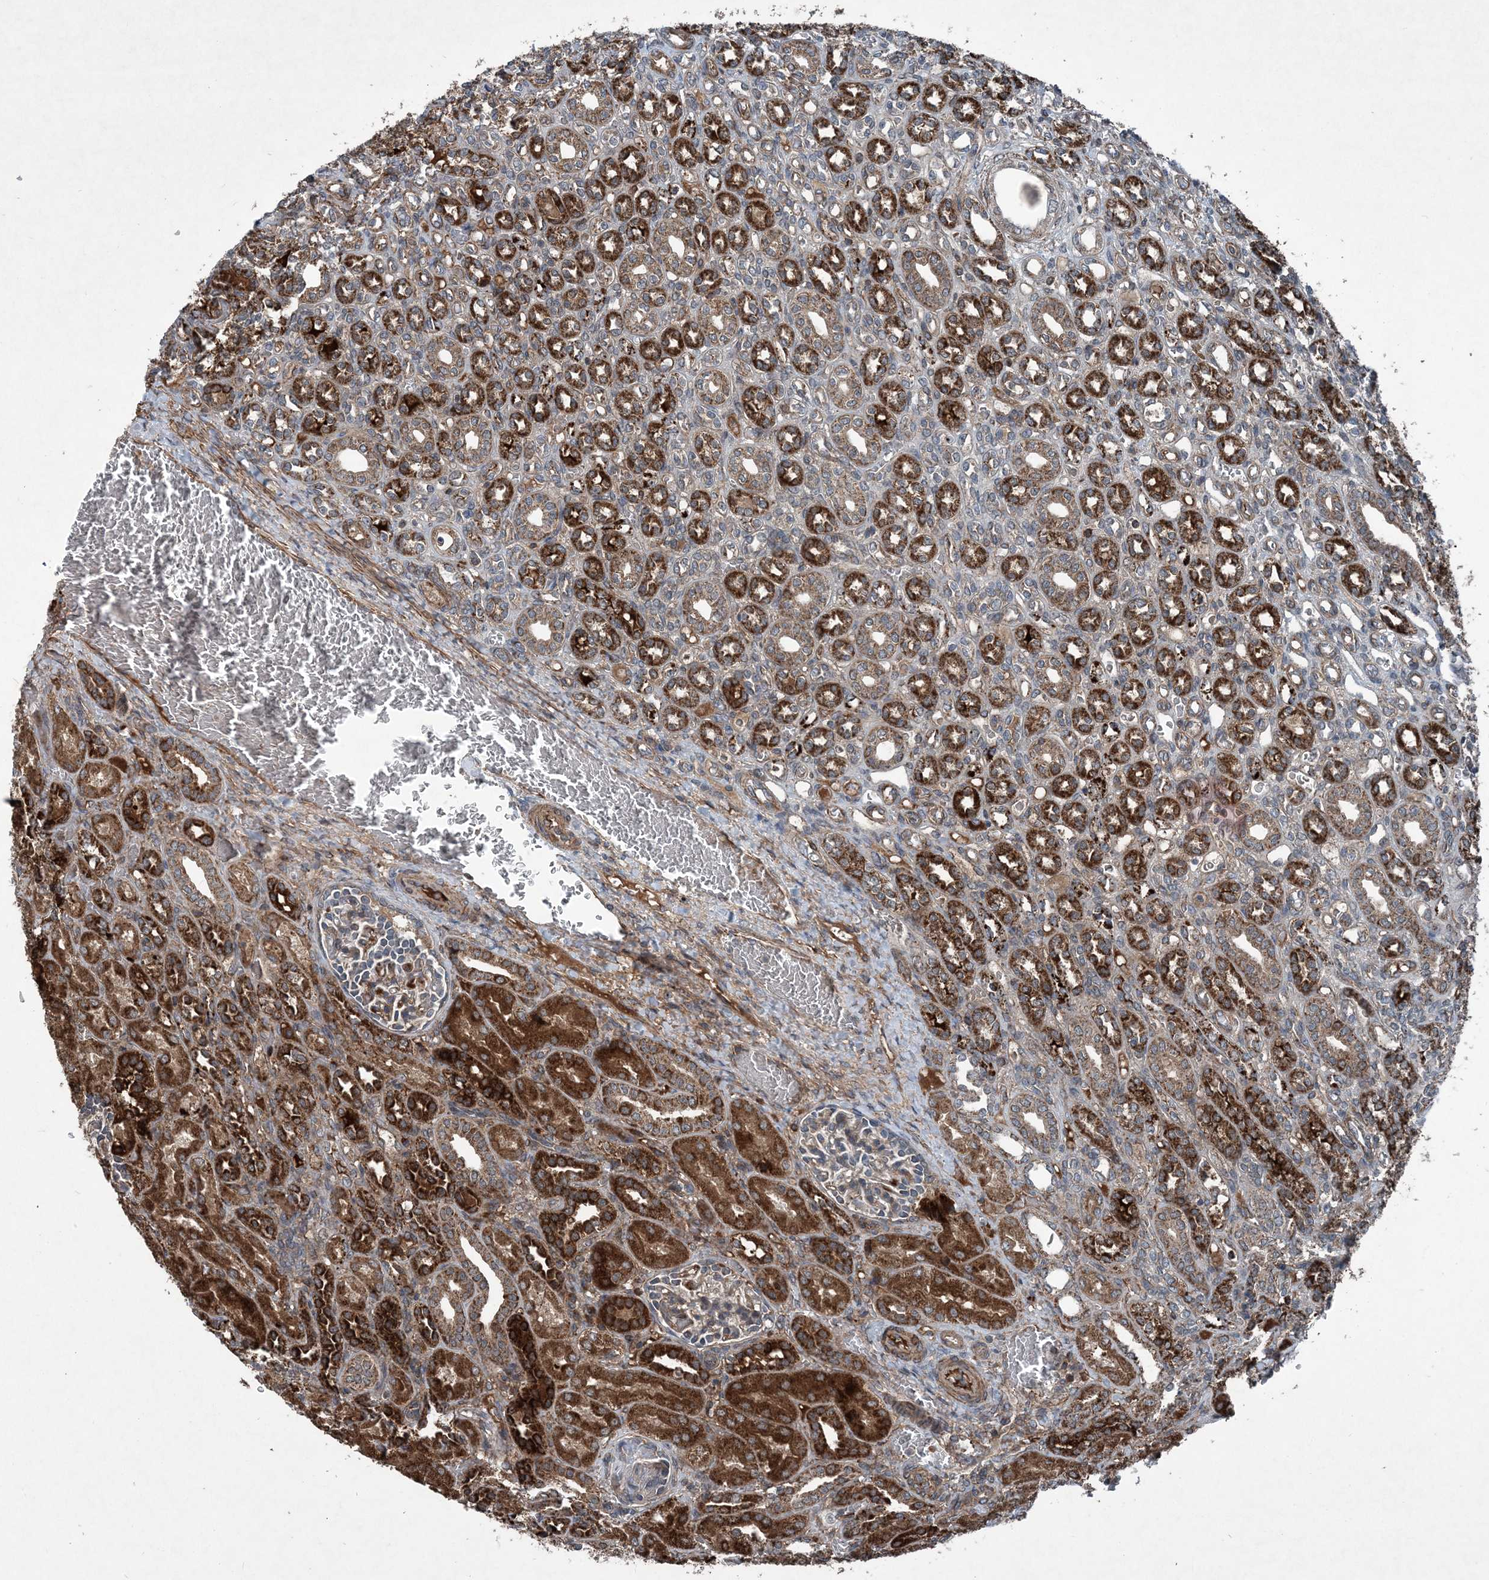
{"staining": {"intensity": "moderate", "quantity": "25%-75%", "location": "cytoplasmic/membranous"}, "tissue": "kidney", "cell_type": "Cells in glomeruli", "image_type": "normal", "snomed": [{"axis": "morphology", "description": "Normal tissue, NOS"}, {"axis": "morphology", "description": "Neoplasm, malignant, NOS"}, {"axis": "topography", "description": "Kidney"}], "caption": "Kidney stained with DAB (3,3'-diaminobenzidine) IHC displays medium levels of moderate cytoplasmic/membranous positivity in approximately 25%-75% of cells in glomeruli. The protein of interest is stained brown, and the nuclei are stained in blue (DAB IHC with brightfield microscopy, high magnification).", "gene": "NDUFA2", "patient": {"sex": "female", "age": 1}}